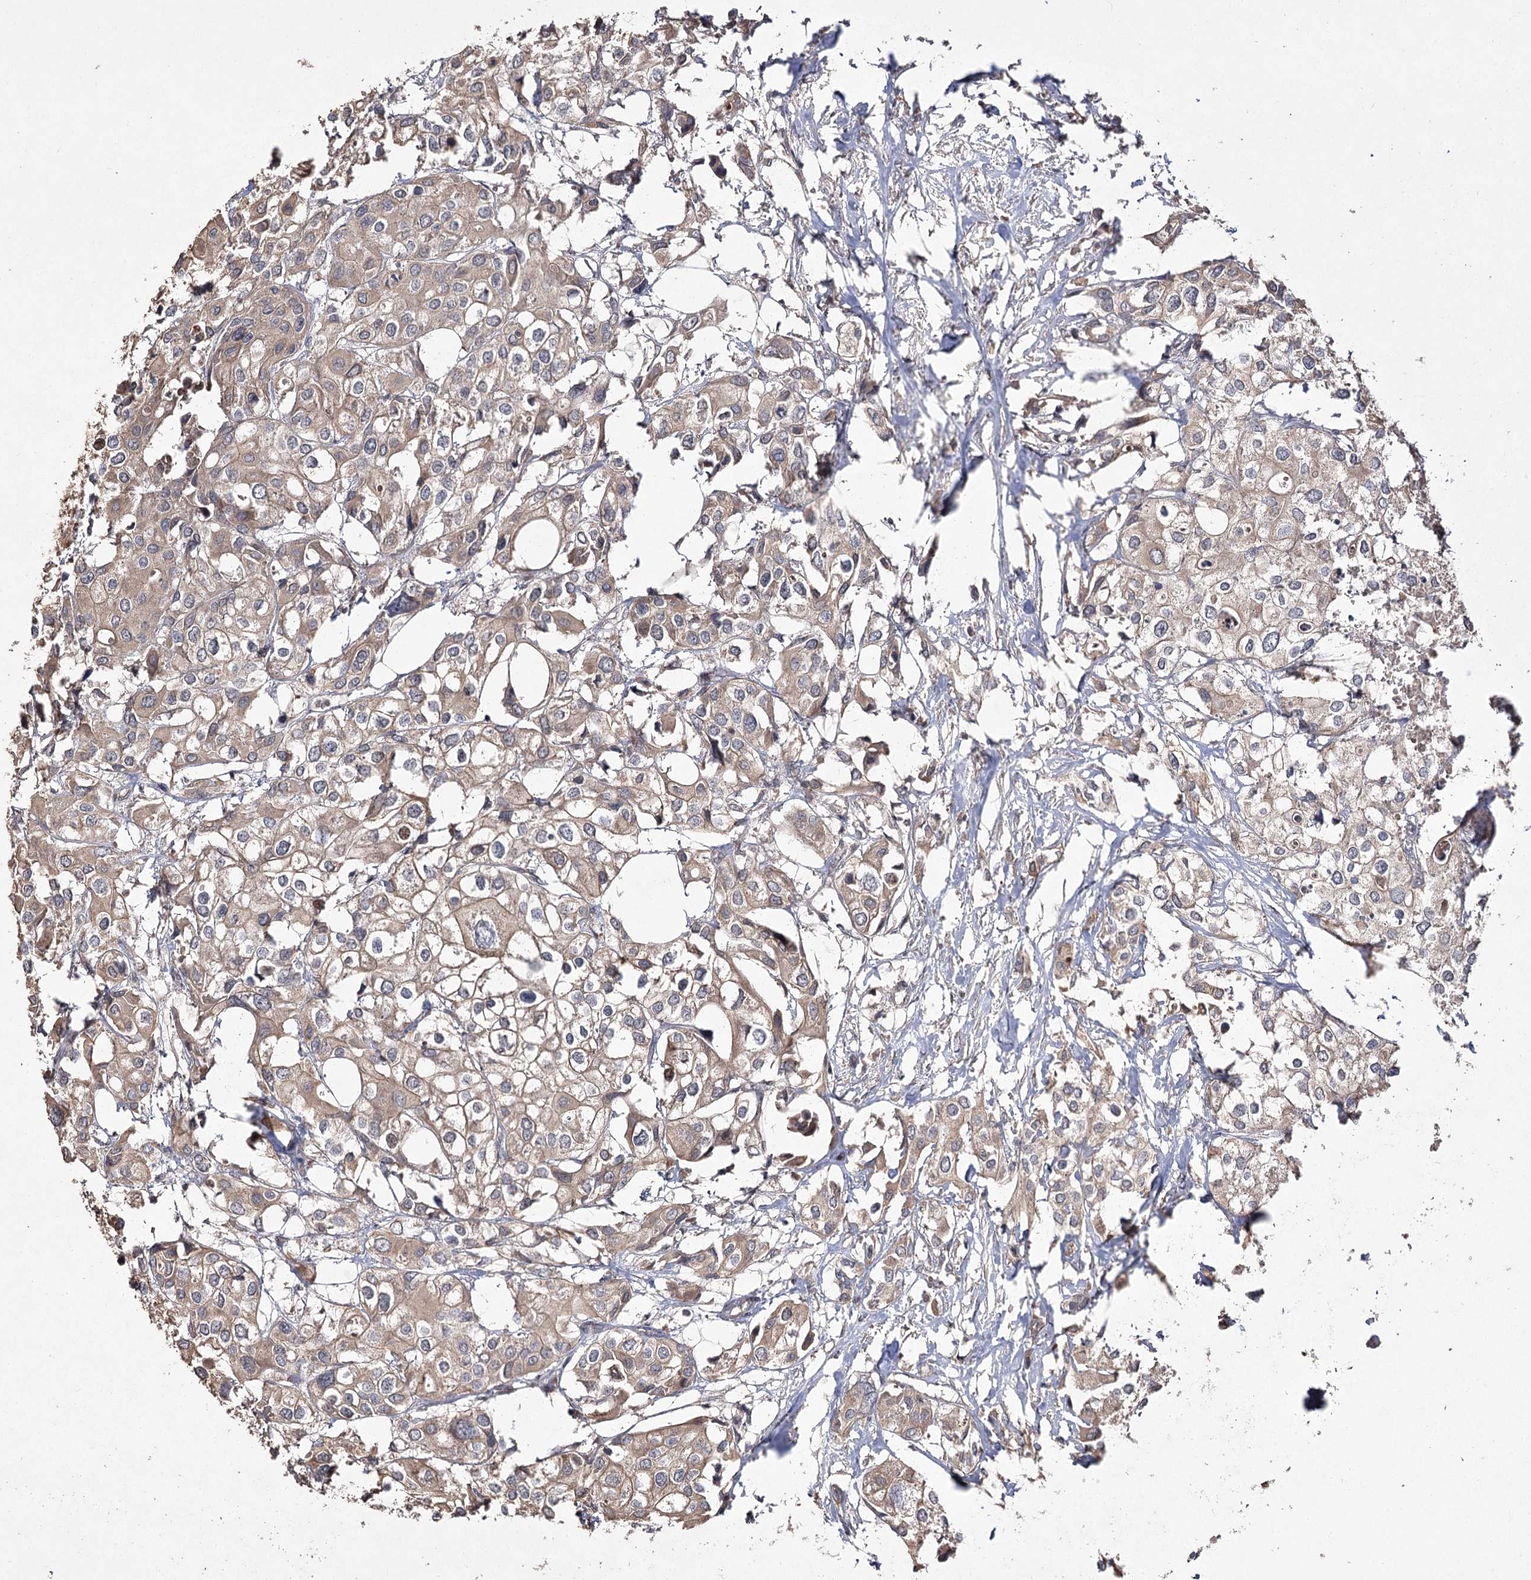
{"staining": {"intensity": "moderate", "quantity": ">75%", "location": "cytoplasmic/membranous"}, "tissue": "urothelial cancer", "cell_type": "Tumor cells", "image_type": "cancer", "snomed": [{"axis": "morphology", "description": "Urothelial carcinoma, High grade"}, {"axis": "topography", "description": "Urinary bladder"}], "caption": "High-magnification brightfield microscopy of high-grade urothelial carcinoma stained with DAB (3,3'-diaminobenzidine) (brown) and counterstained with hematoxylin (blue). tumor cells exhibit moderate cytoplasmic/membranous staining is seen in about>75% of cells.", "gene": "FANCL", "patient": {"sex": "male", "age": 64}}